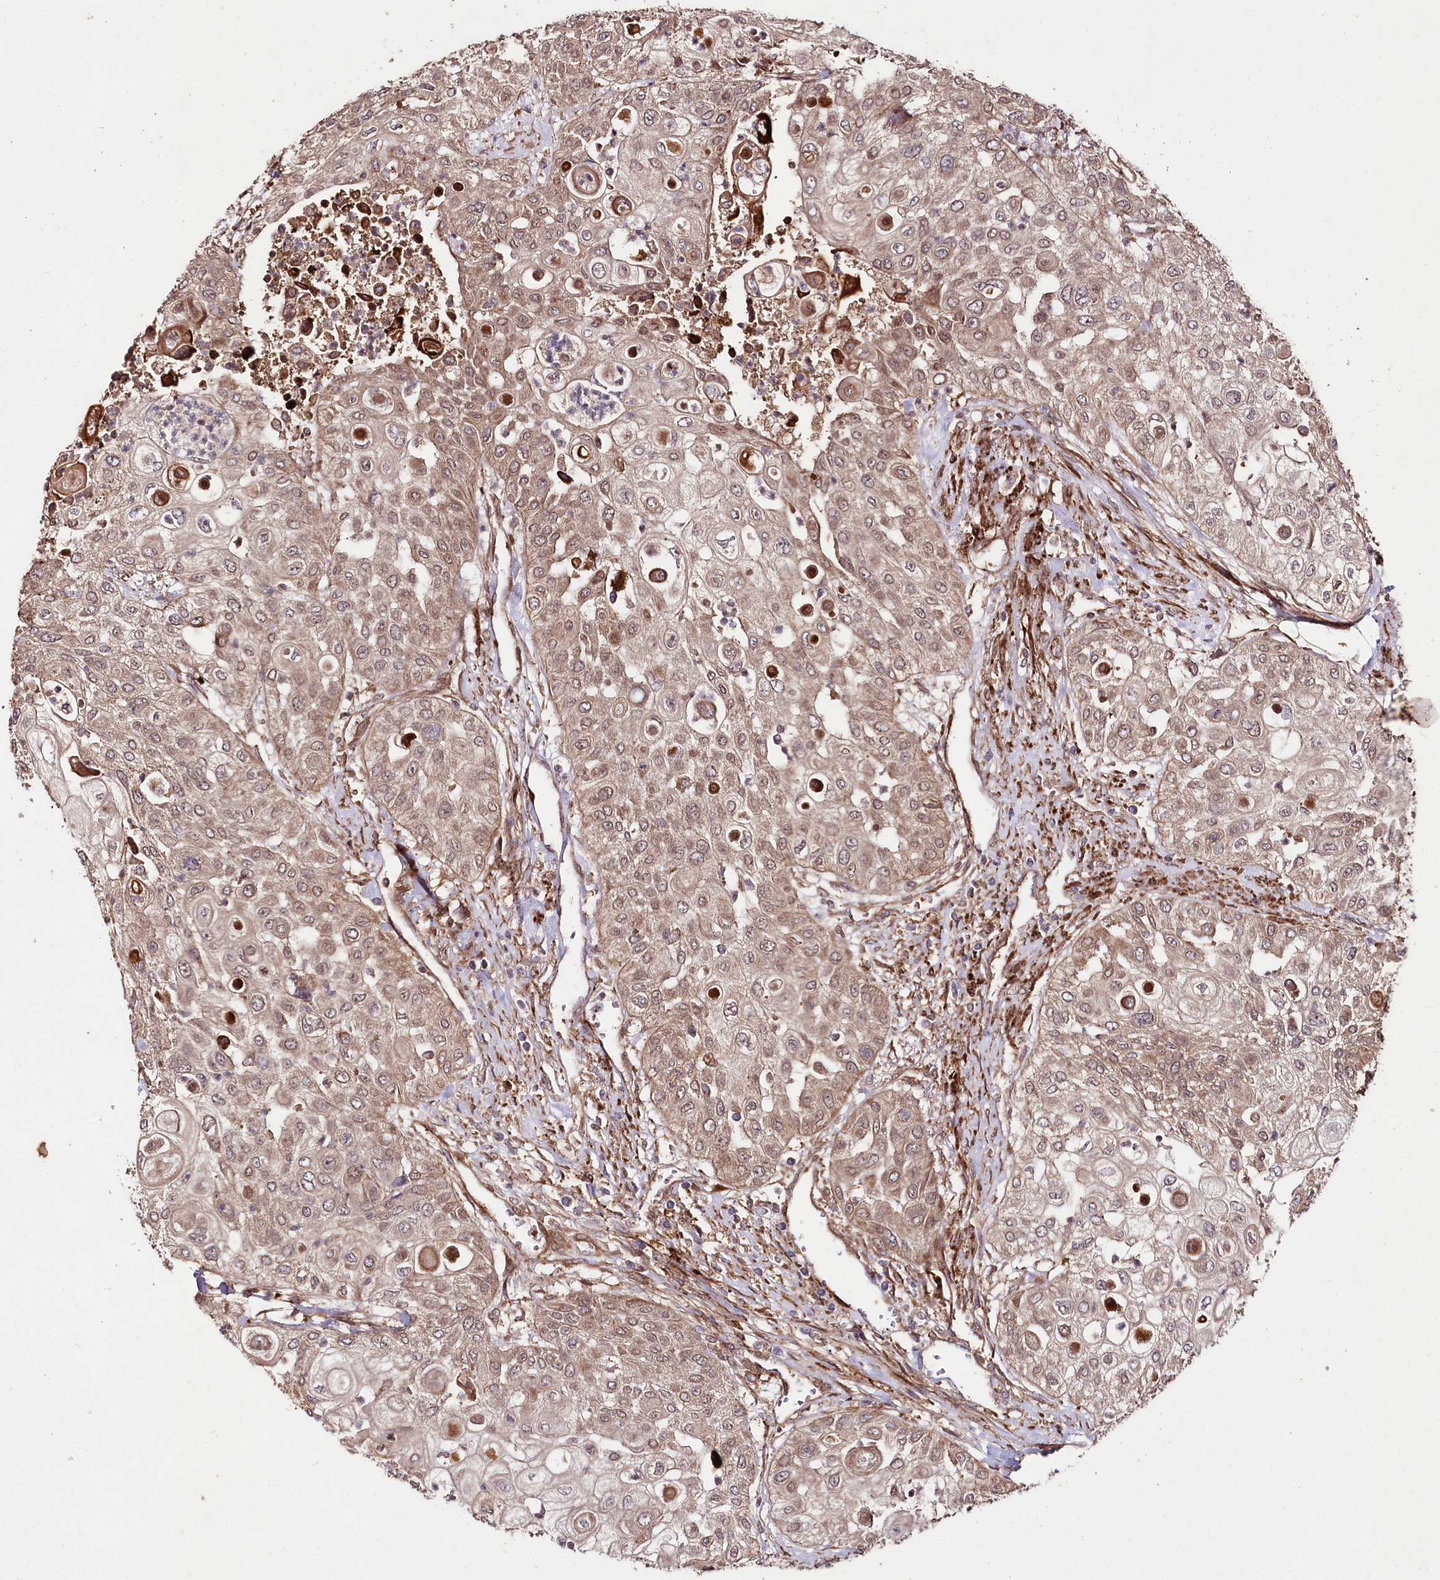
{"staining": {"intensity": "moderate", "quantity": "25%-75%", "location": "cytoplasmic/membranous"}, "tissue": "urothelial cancer", "cell_type": "Tumor cells", "image_type": "cancer", "snomed": [{"axis": "morphology", "description": "Urothelial carcinoma, High grade"}, {"axis": "topography", "description": "Urinary bladder"}], "caption": "Moderate cytoplasmic/membranous protein staining is present in about 25%-75% of tumor cells in urothelial cancer.", "gene": "PHLDB1", "patient": {"sex": "female", "age": 79}}